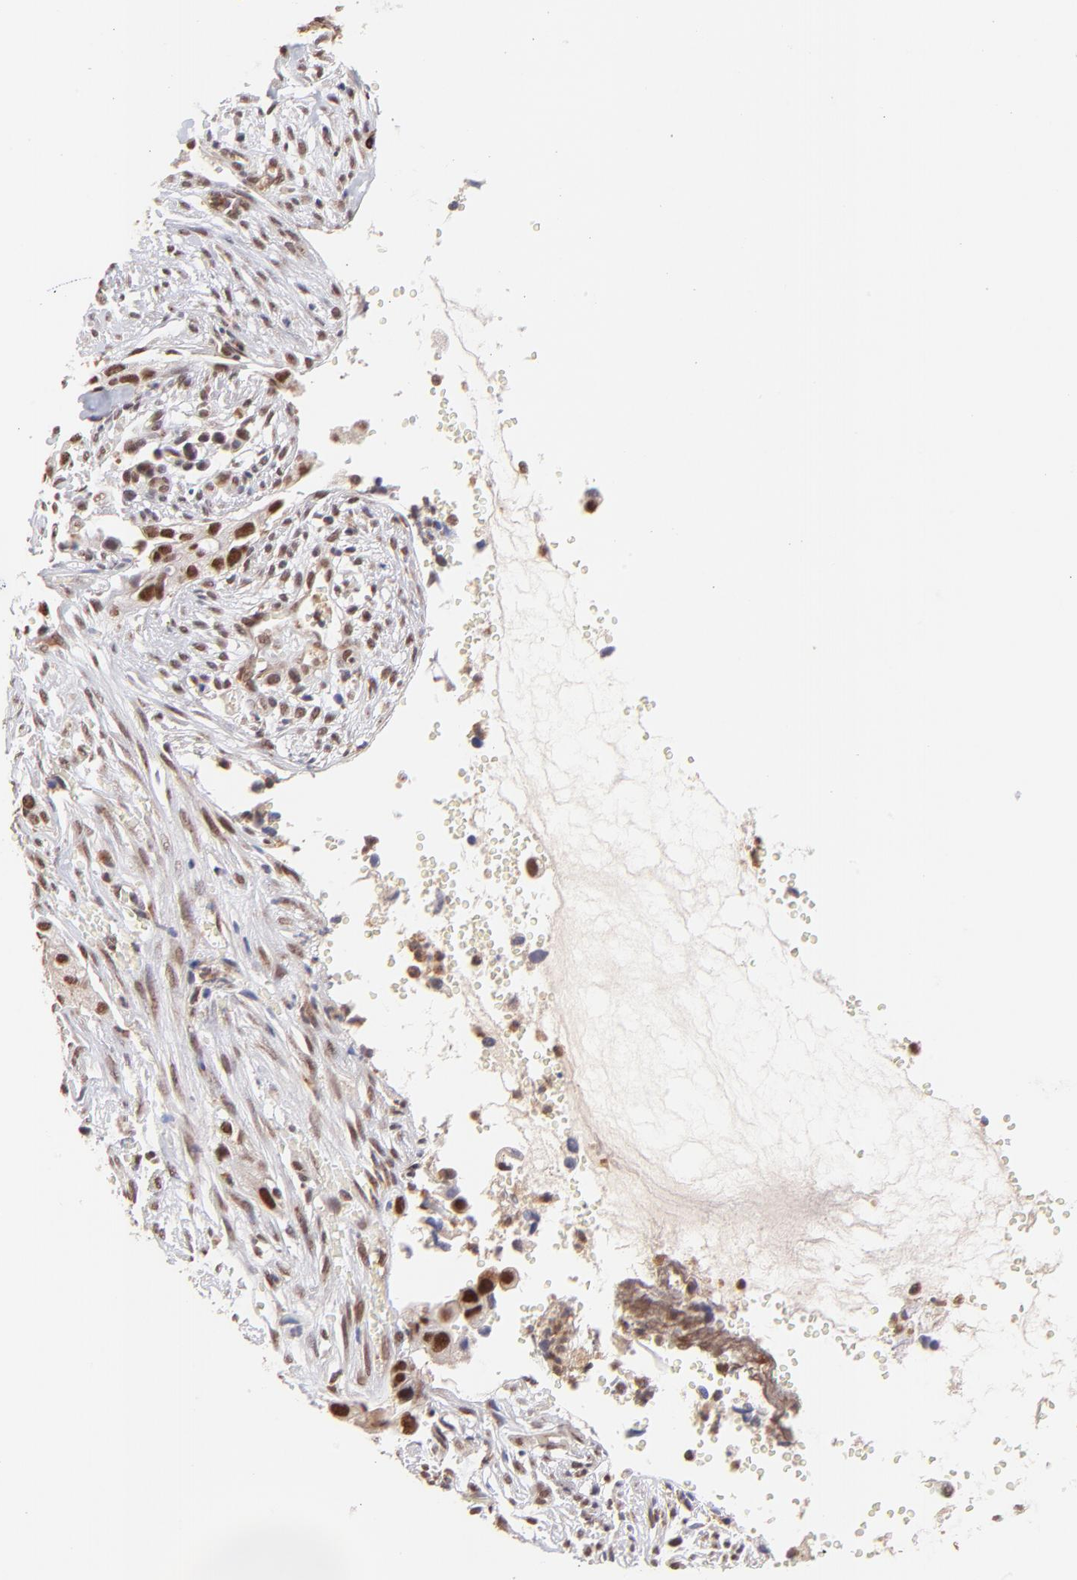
{"staining": {"intensity": "strong", "quantity": ">75%", "location": "nuclear"}, "tissue": "cervical cancer", "cell_type": "Tumor cells", "image_type": "cancer", "snomed": [{"axis": "morphology", "description": "Normal tissue, NOS"}, {"axis": "morphology", "description": "Squamous cell carcinoma, NOS"}, {"axis": "topography", "description": "Cervix"}], "caption": "This is an image of IHC staining of cervical cancer, which shows strong expression in the nuclear of tumor cells.", "gene": "MED12", "patient": {"sex": "female", "age": 45}}